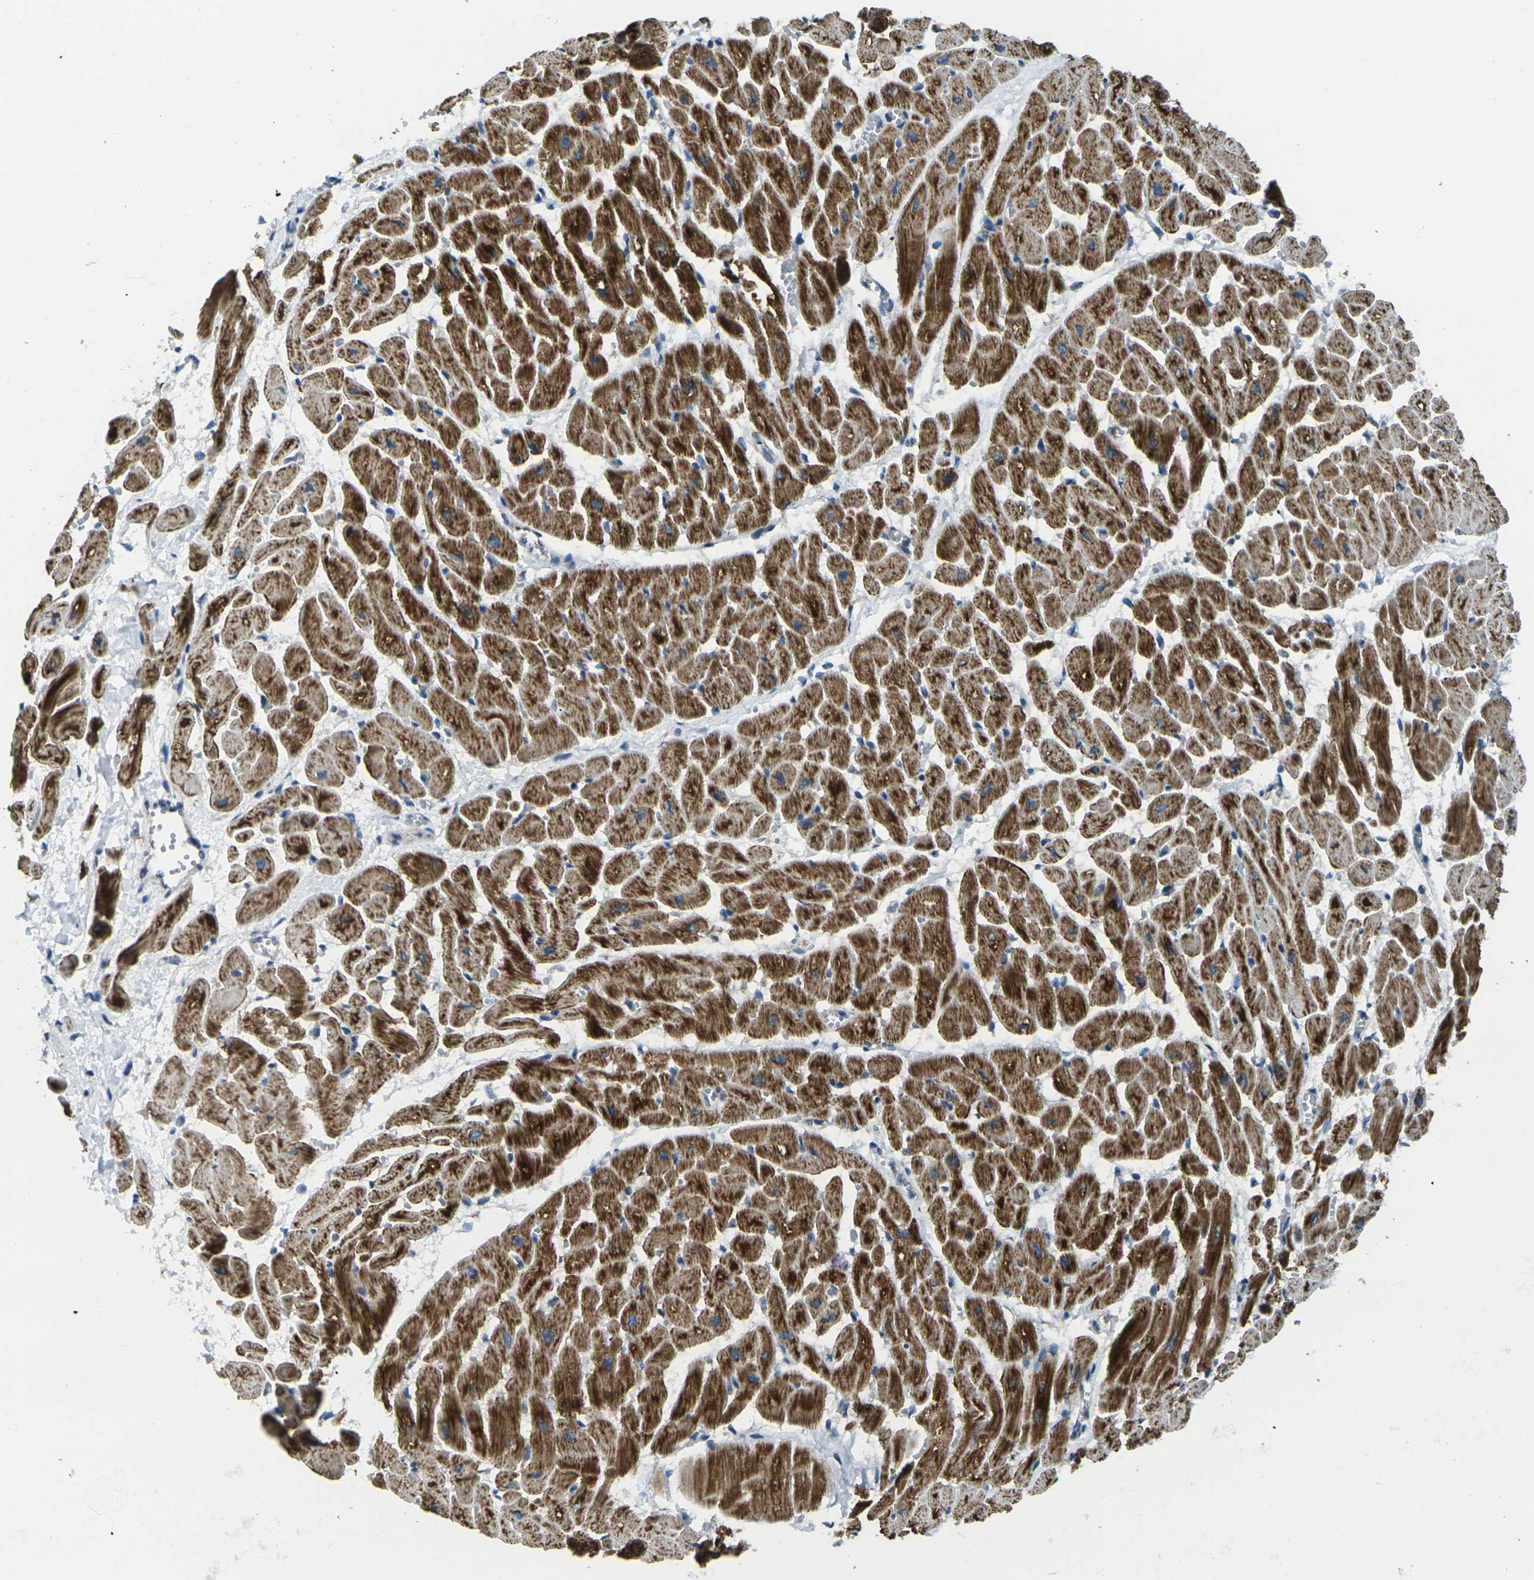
{"staining": {"intensity": "strong", "quantity": ">75%", "location": "cytoplasmic/membranous"}, "tissue": "heart muscle", "cell_type": "Cardiomyocytes", "image_type": "normal", "snomed": [{"axis": "morphology", "description": "Normal tissue, NOS"}, {"axis": "topography", "description": "Heart"}], "caption": "Immunohistochemical staining of benign heart muscle exhibits high levels of strong cytoplasmic/membranous expression in approximately >75% of cardiomyocytes. (brown staining indicates protein expression, while blue staining denotes nuclei).", "gene": "TMEM120B", "patient": {"sex": "male", "age": 45}}